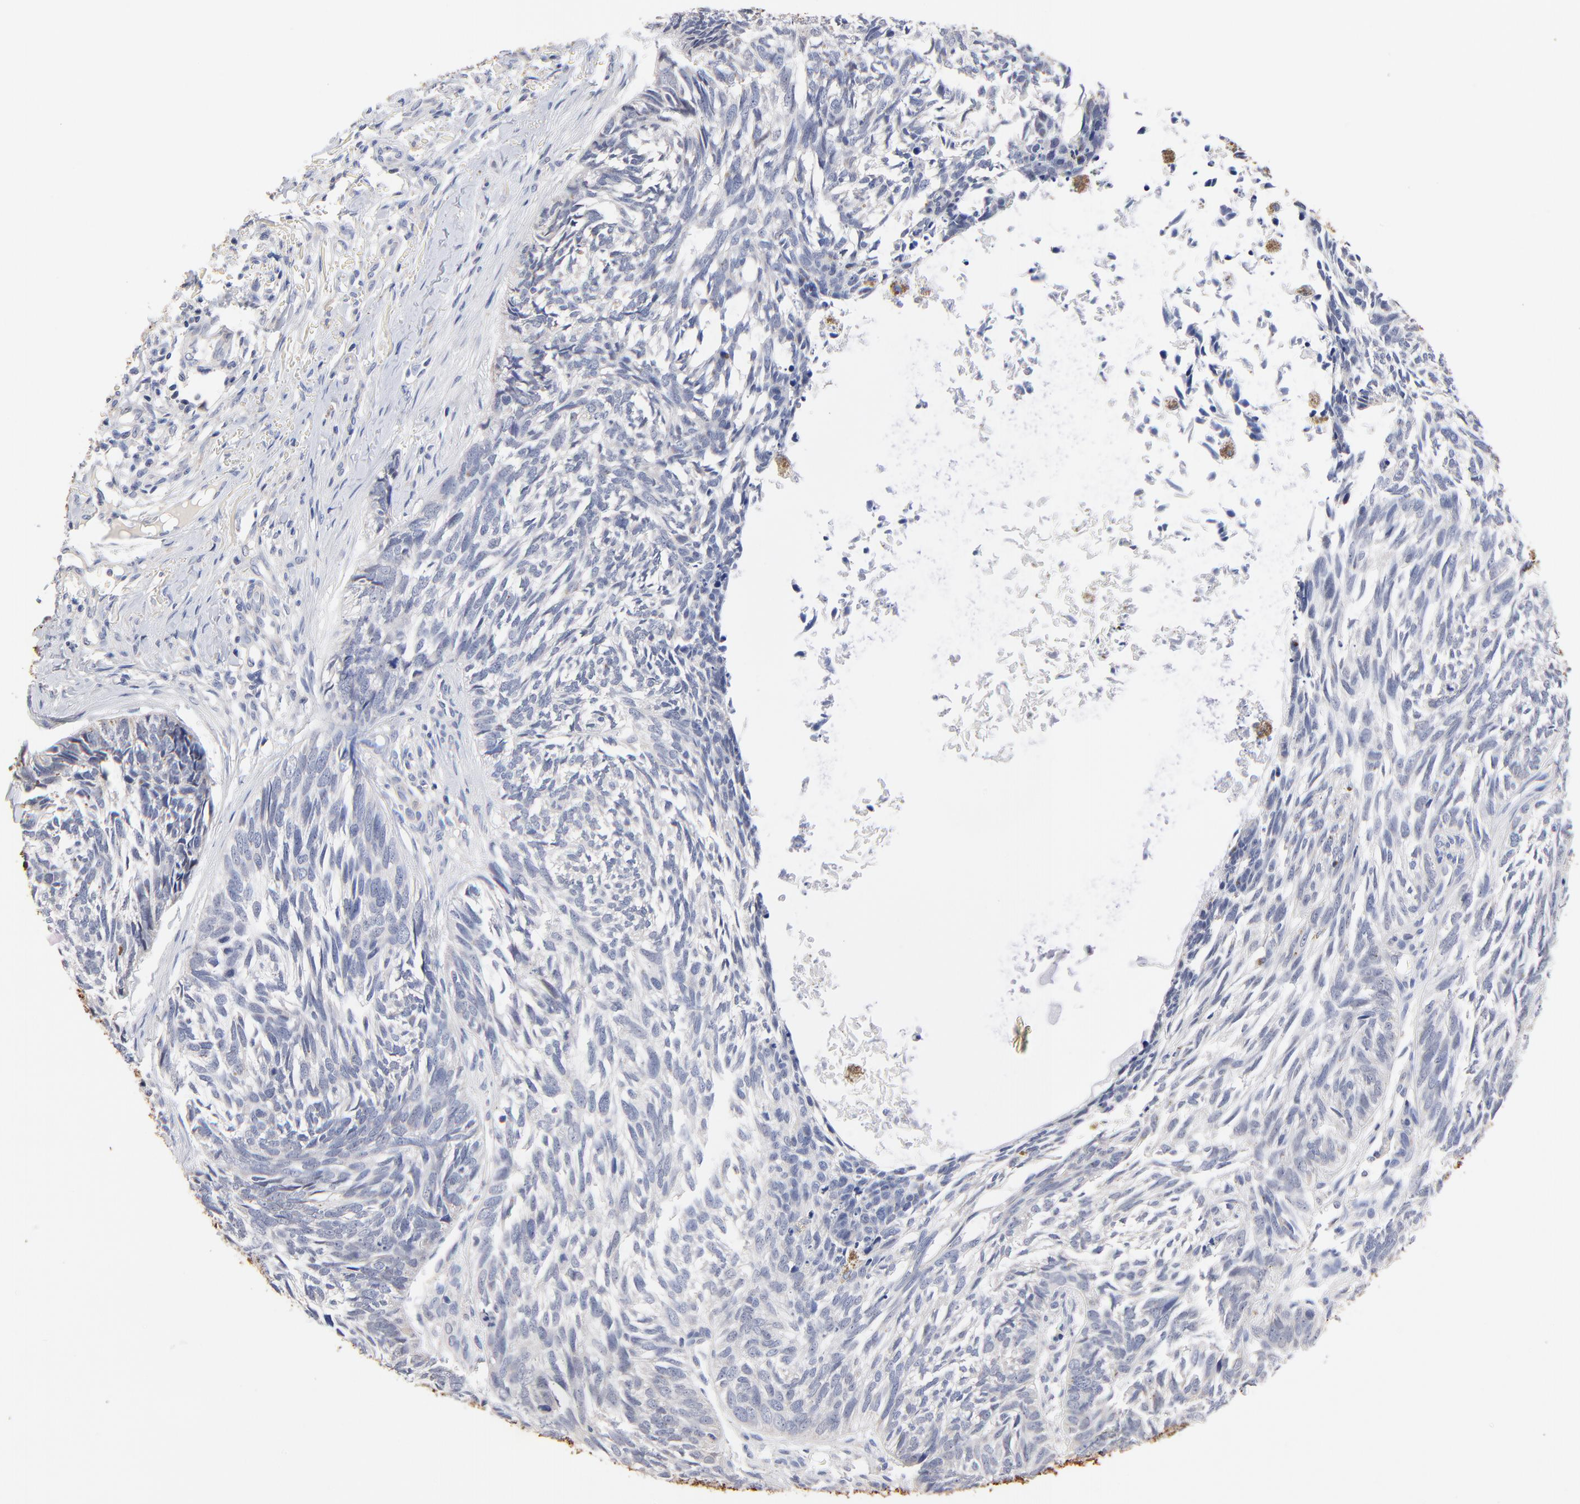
{"staining": {"intensity": "negative", "quantity": "none", "location": "none"}, "tissue": "skin cancer", "cell_type": "Tumor cells", "image_type": "cancer", "snomed": [{"axis": "morphology", "description": "Basal cell carcinoma"}, {"axis": "topography", "description": "Skin"}], "caption": "Immunohistochemistry image of neoplastic tissue: human skin cancer stained with DAB (3,3'-diaminobenzidine) reveals no significant protein staining in tumor cells. Brightfield microscopy of immunohistochemistry (IHC) stained with DAB (brown) and hematoxylin (blue), captured at high magnification.", "gene": "TWNK", "patient": {"sex": "male", "age": 63}}